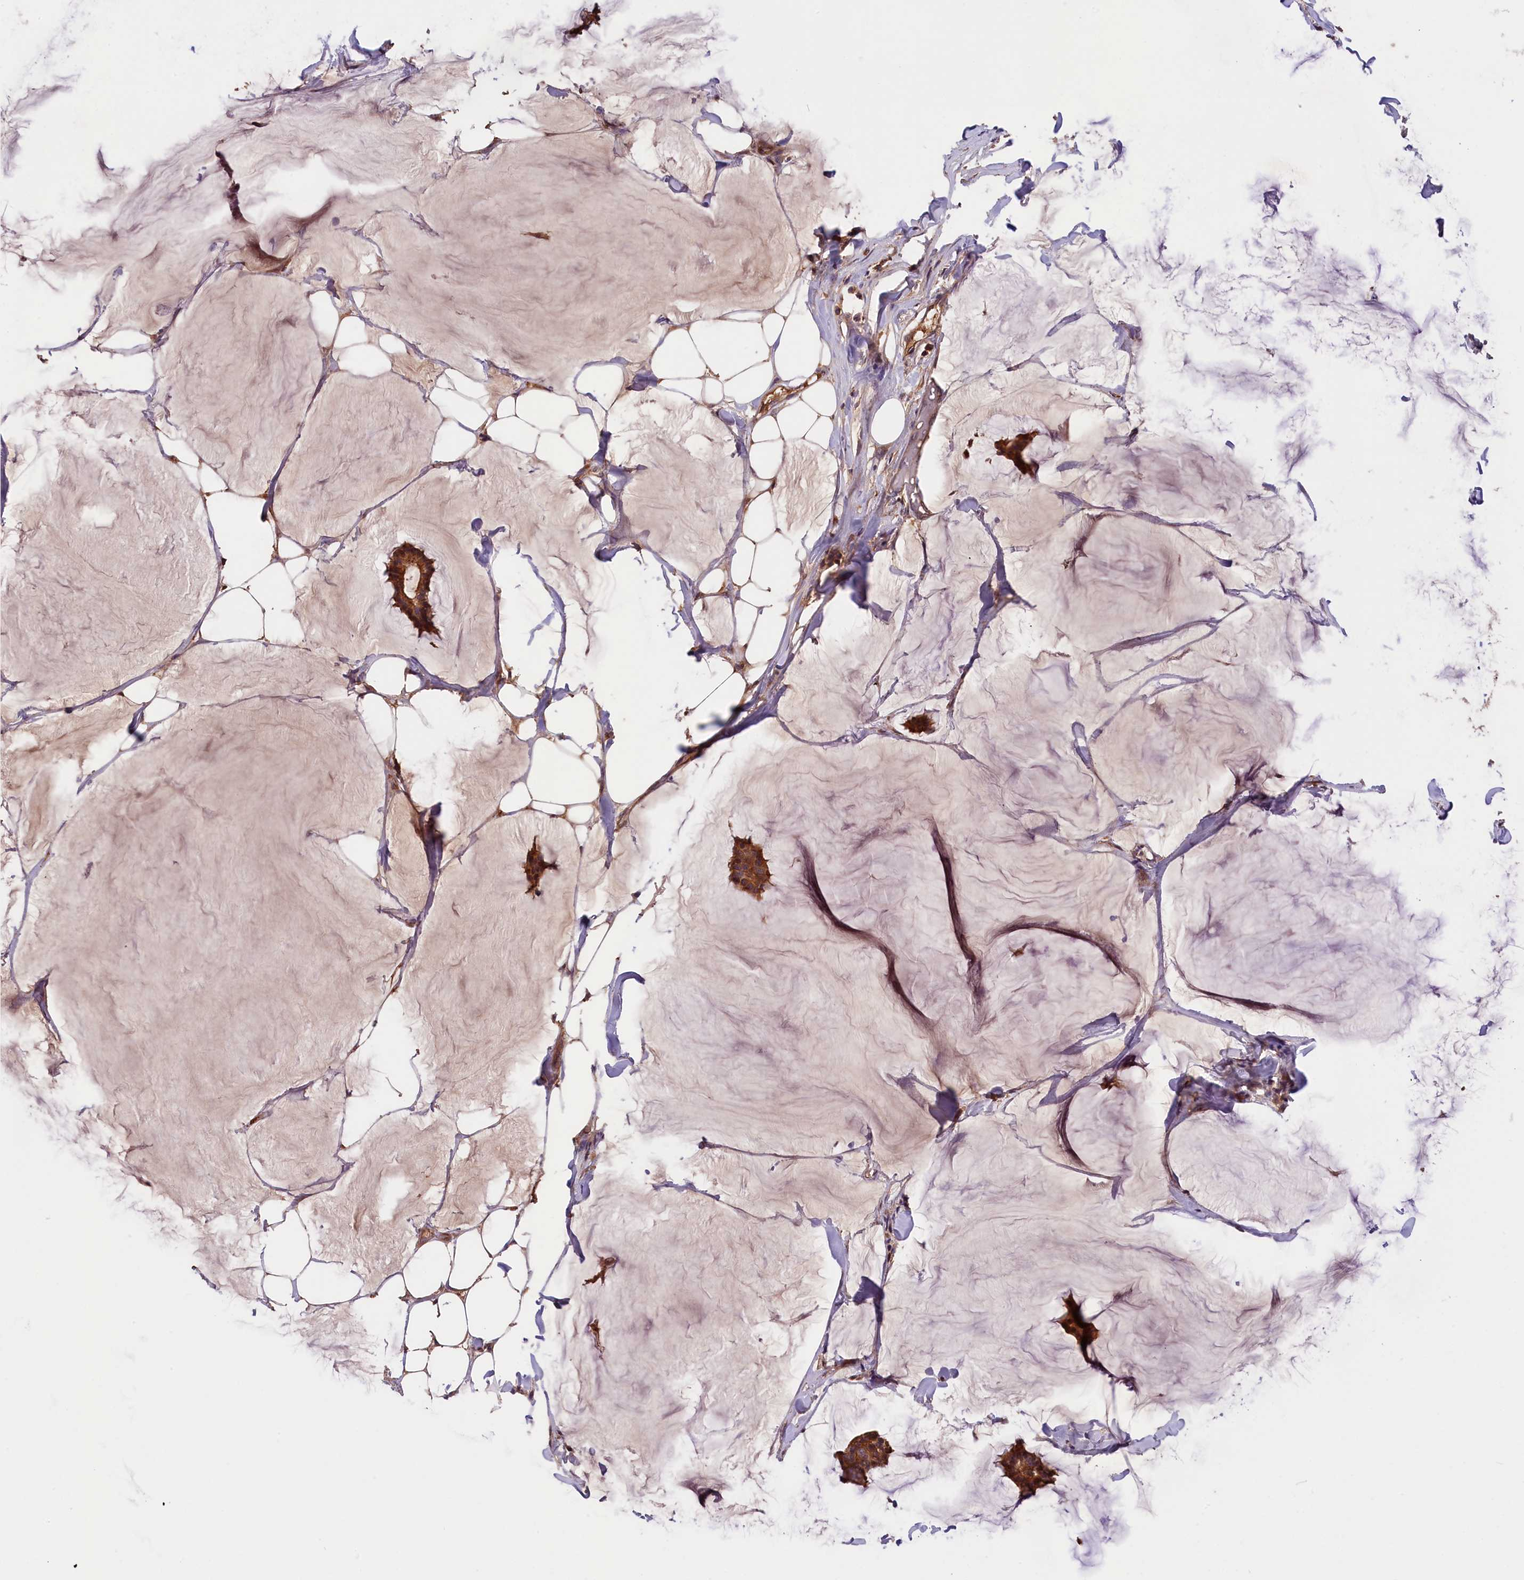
{"staining": {"intensity": "moderate", "quantity": ">75%", "location": "cytoplasmic/membranous"}, "tissue": "breast cancer", "cell_type": "Tumor cells", "image_type": "cancer", "snomed": [{"axis": "morphology", "description": "Duct carcinoma"}, {"axis": "topography", "description": "Breast"}], "caption": "Breast invasive ductal carcinoma stained for a protein exhibits moderate cytoplasmic/membranous positivity in tumor cells. (brown staining indicates protein expression, while blue staining denotes nuclei).", "gene": "SETD6", "patient": {"sex": "female", "age": 93}}